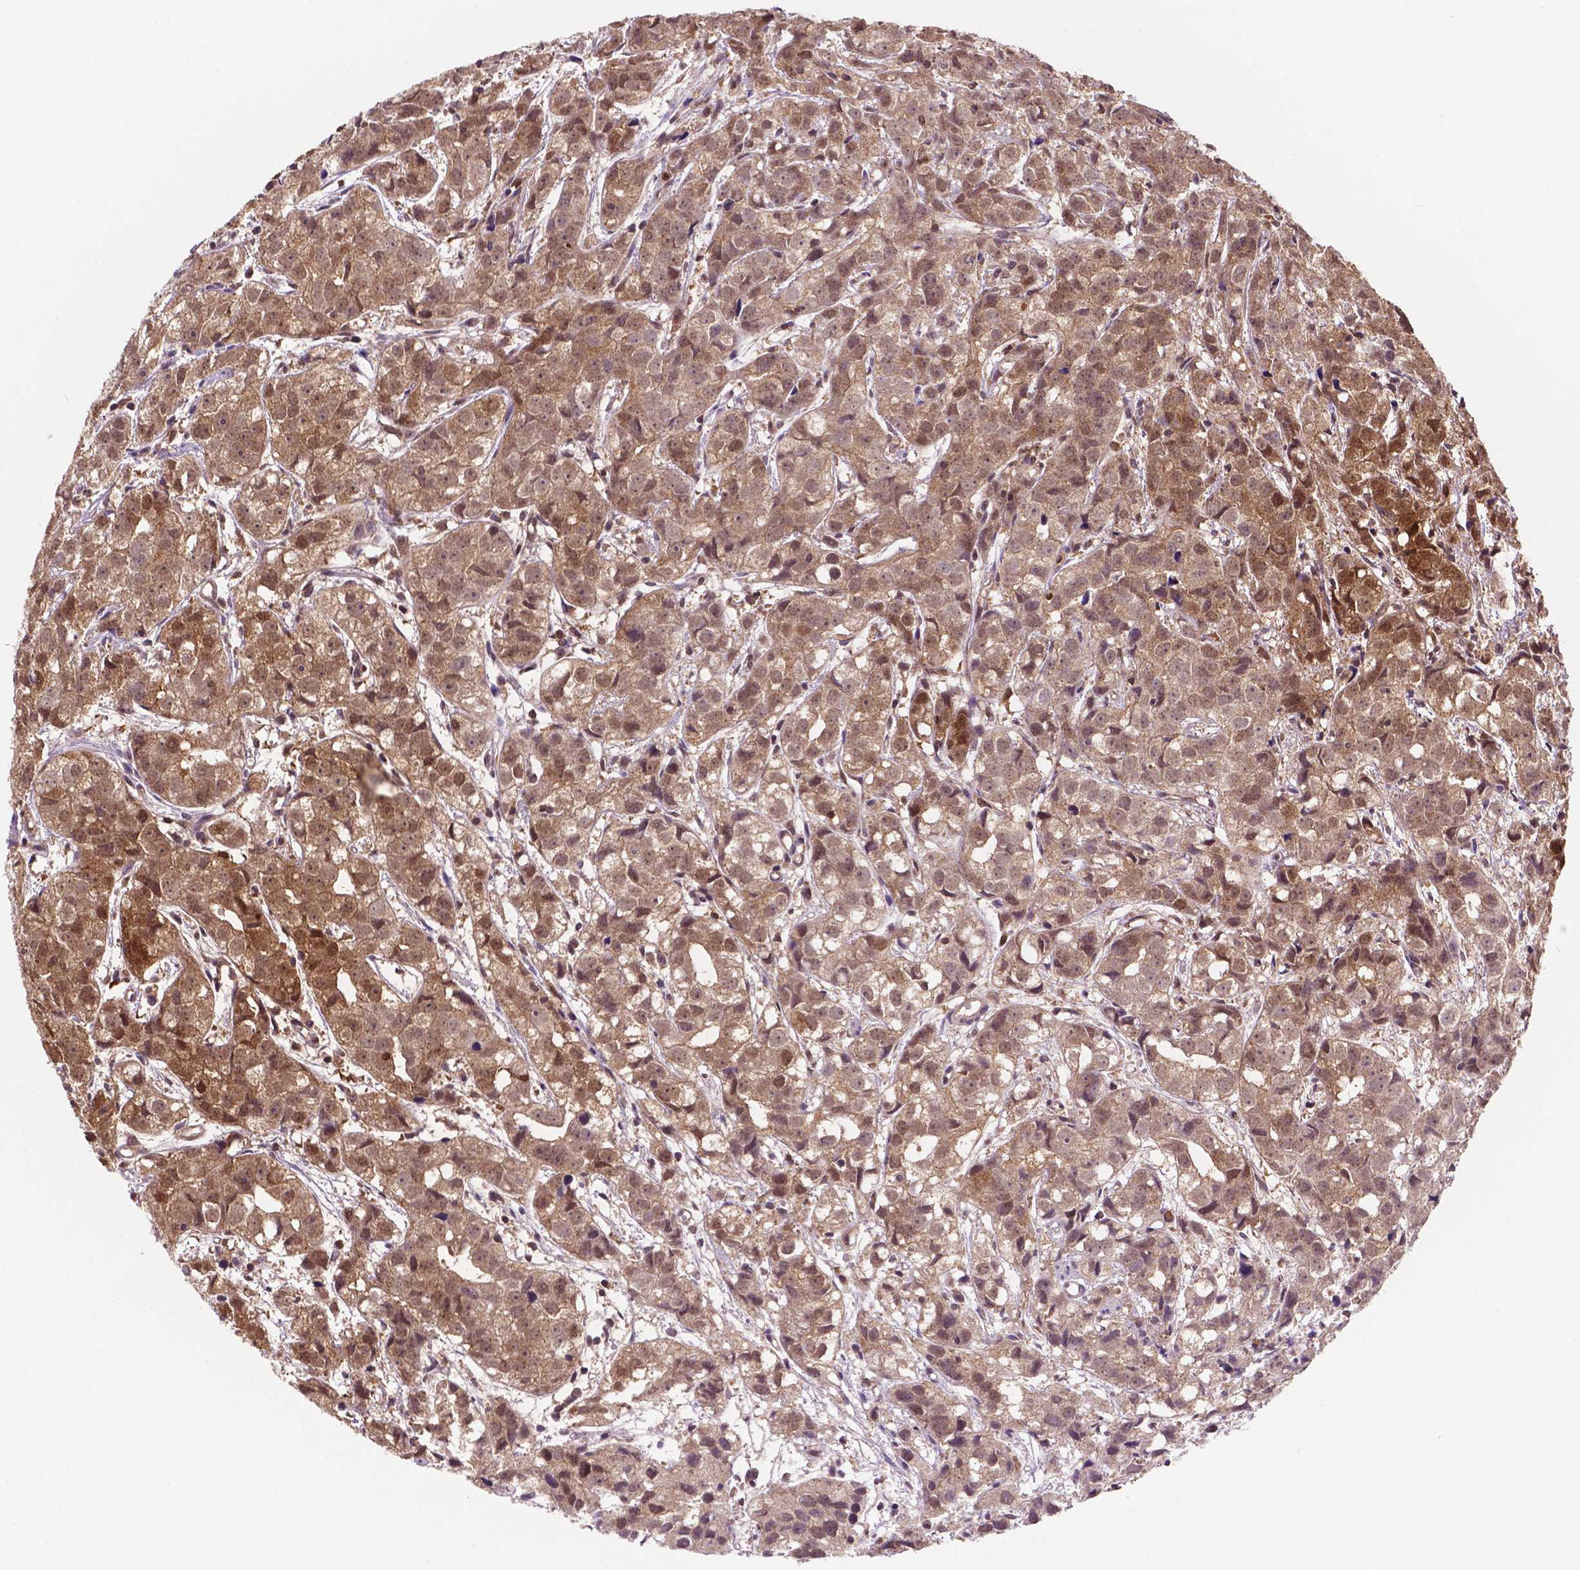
{"staining": {"intensity": "moderate", "quantity": ">75%", "location": "cytoplasmic/membranous,nuclear"}, "tissue": "prostate cancer", "cell_type": "Tumor cells", "image_type": "cancer", "snomed": [{"axis": "morphology", "description": "Adenocarcinoma, High grade"}, {"axis": "topography", "description": "Prostate"}], "caption": "Brown immunohistochemical staining in prostate cancer (adenocarcinoma (high-grade)) reveals moderate cytoplasmic/membranous and nuclear staining in about >75% of tumor cells.", "gene": "UBE2L6", "patient": {"sex": "male", "age": 68}}